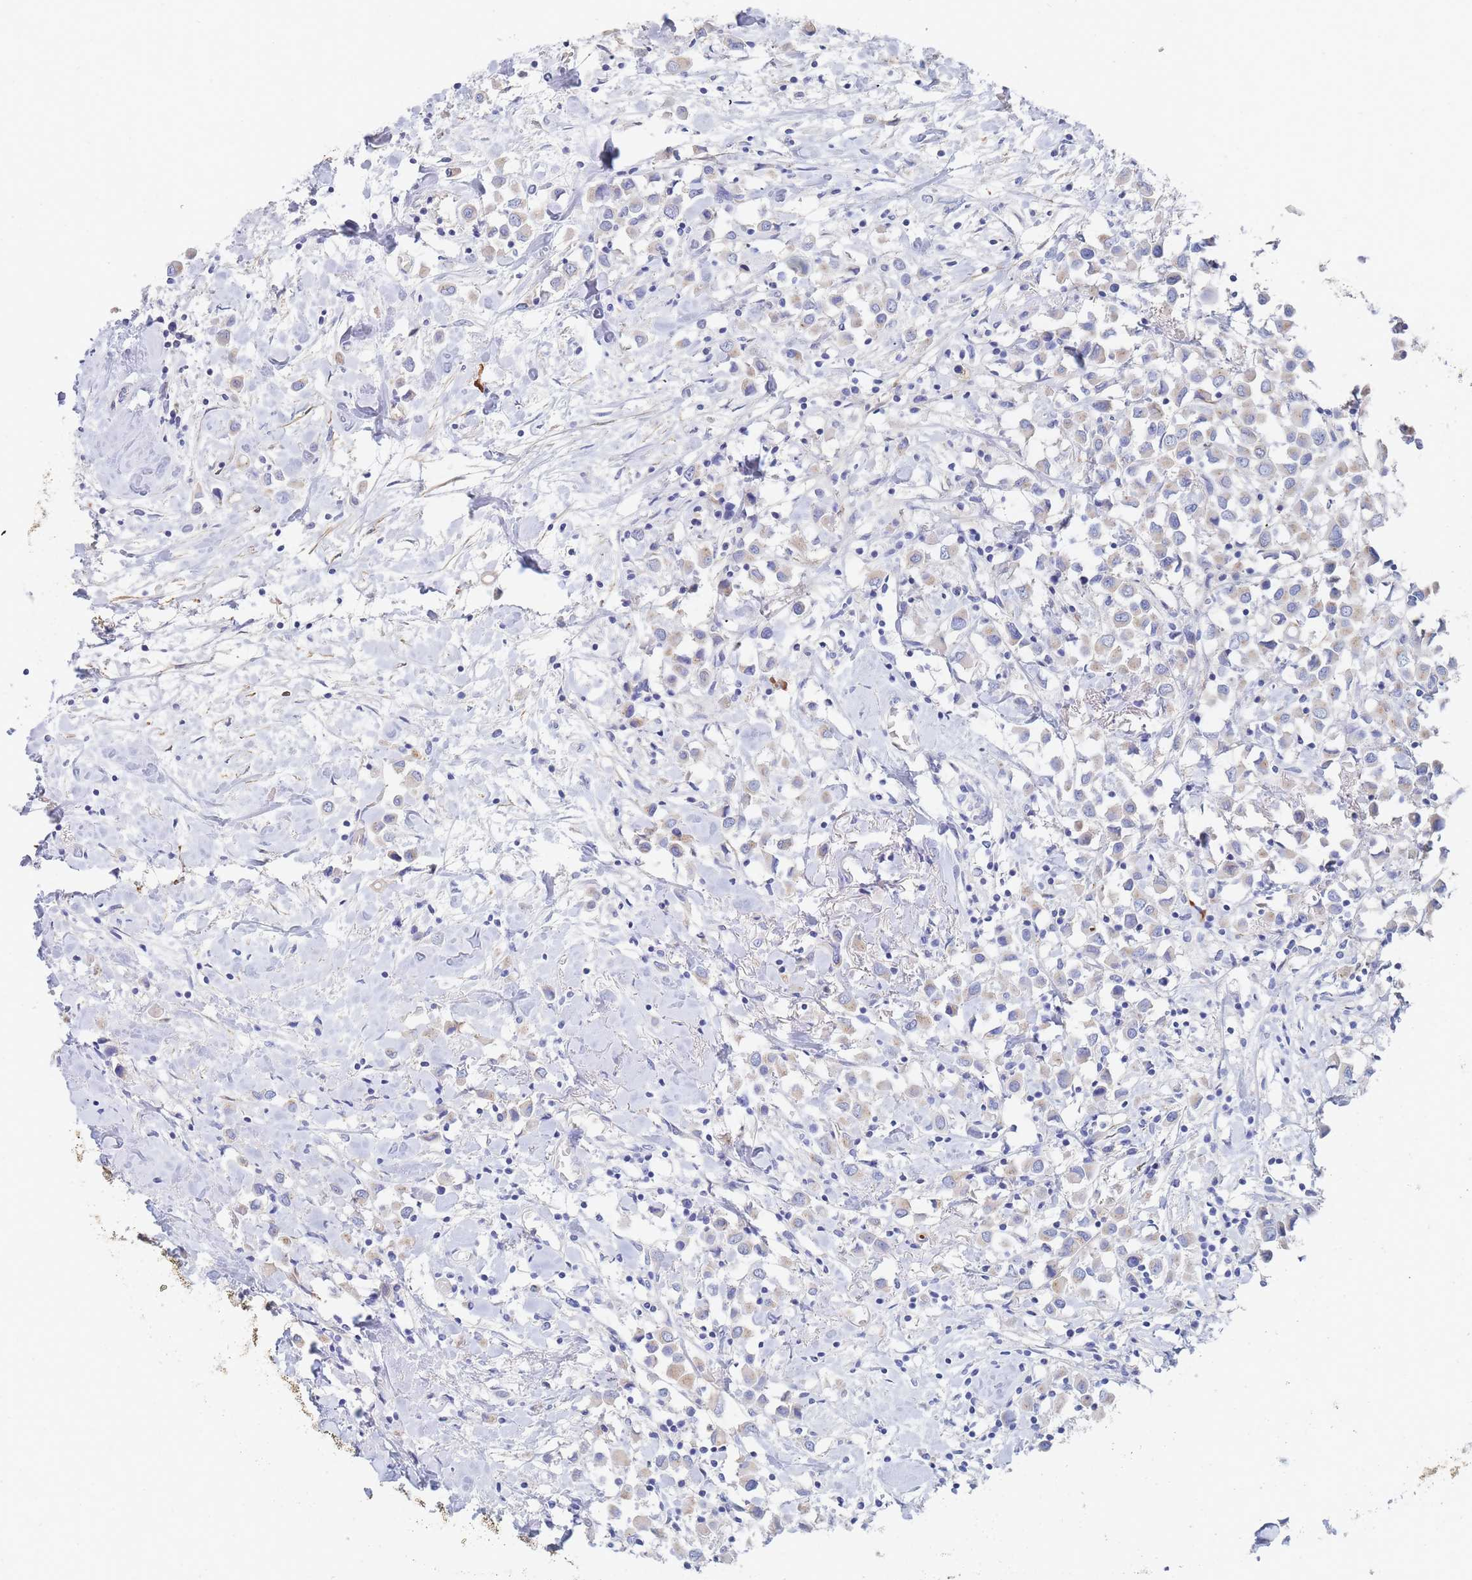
{"staining": {"intensity": "weak", "quantity": "25%-75%", "location": "cytoplasmic/membranous"}, "tissue": "breast cancer", "cell_type": "Tumor cells", "image_type": "cancer", "snomed": [{"axis": "morphology", "description": "Duct carcinoma"}, {"axis": "topography", "description": "Breast"}], "caption": "Protein staining of breast cancer tissue shows weak cytoplasmic/membranous positivity in approximately 25%-75% of tumor cells.", "gene": "SLC25A35", "patient": {"sex": "female", "age": 61}}